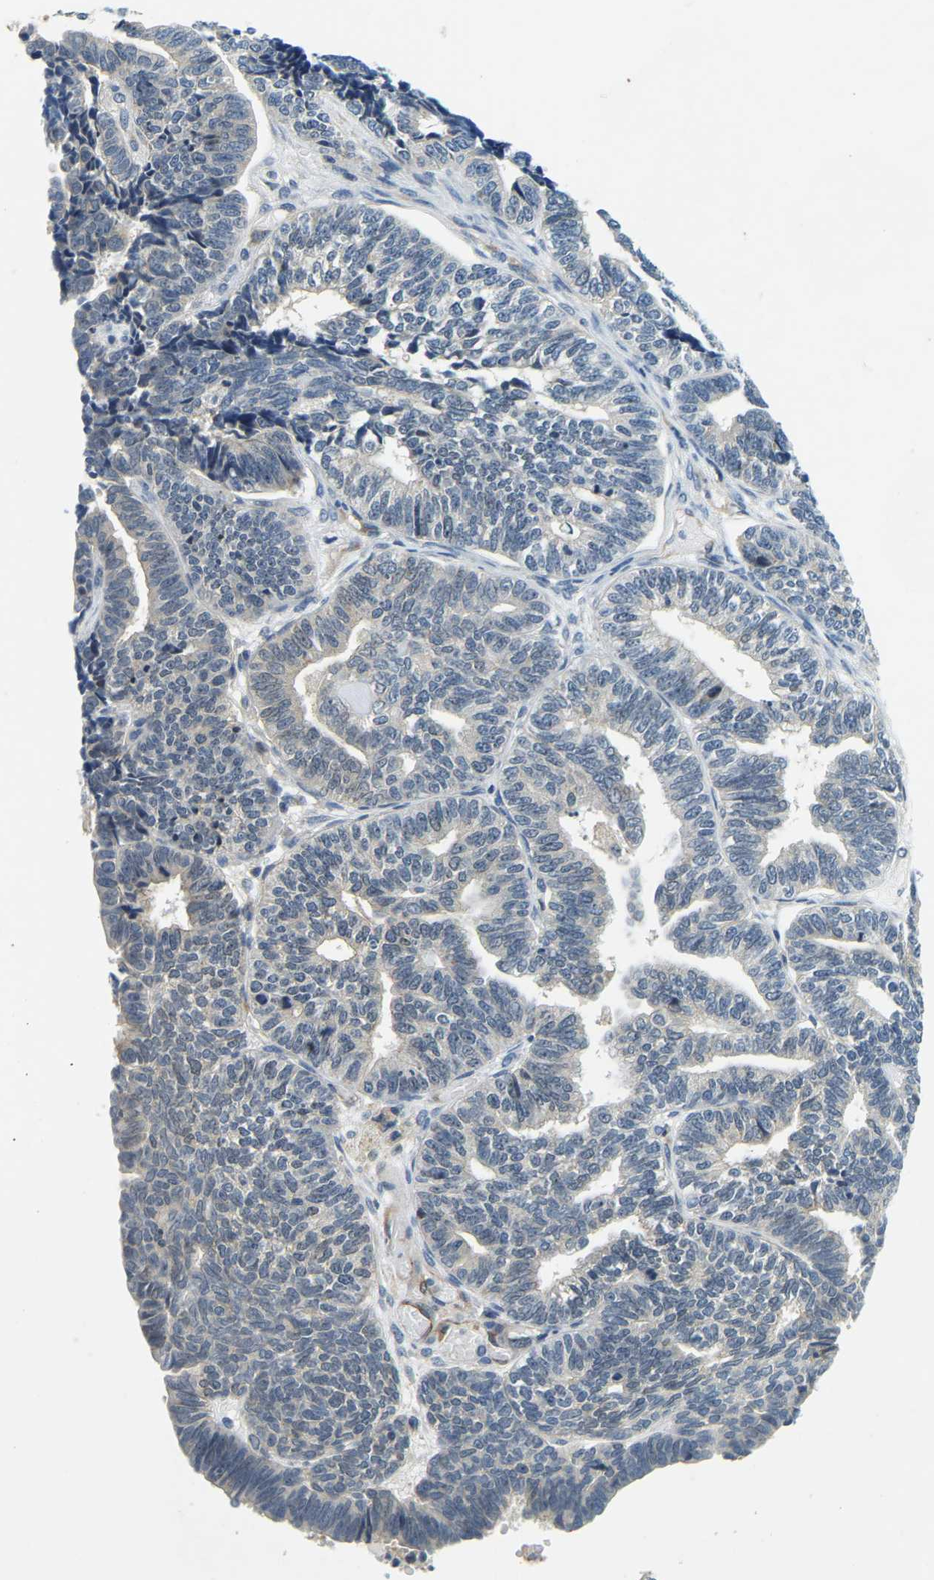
{"staining": {"intensity": "weak", "quantity": "<25%", "location": "cytoplasmic/membranous"}, "tissue": "endometrial cancer", "cell_type": "Tumor cells", "image_type": "cancer", "snomed": [{"axis": "morphology", "description": "Adenocarcinoma, NOS"}, {"axis": "topography", "description": "Endometrium"}], "caption": "The histopathology image shows no significant staining in tumor cells of endometrial cancer (adenocarcinoma).", "gene": "RRP1", "patient": {"sex": "female", "age": 70}}